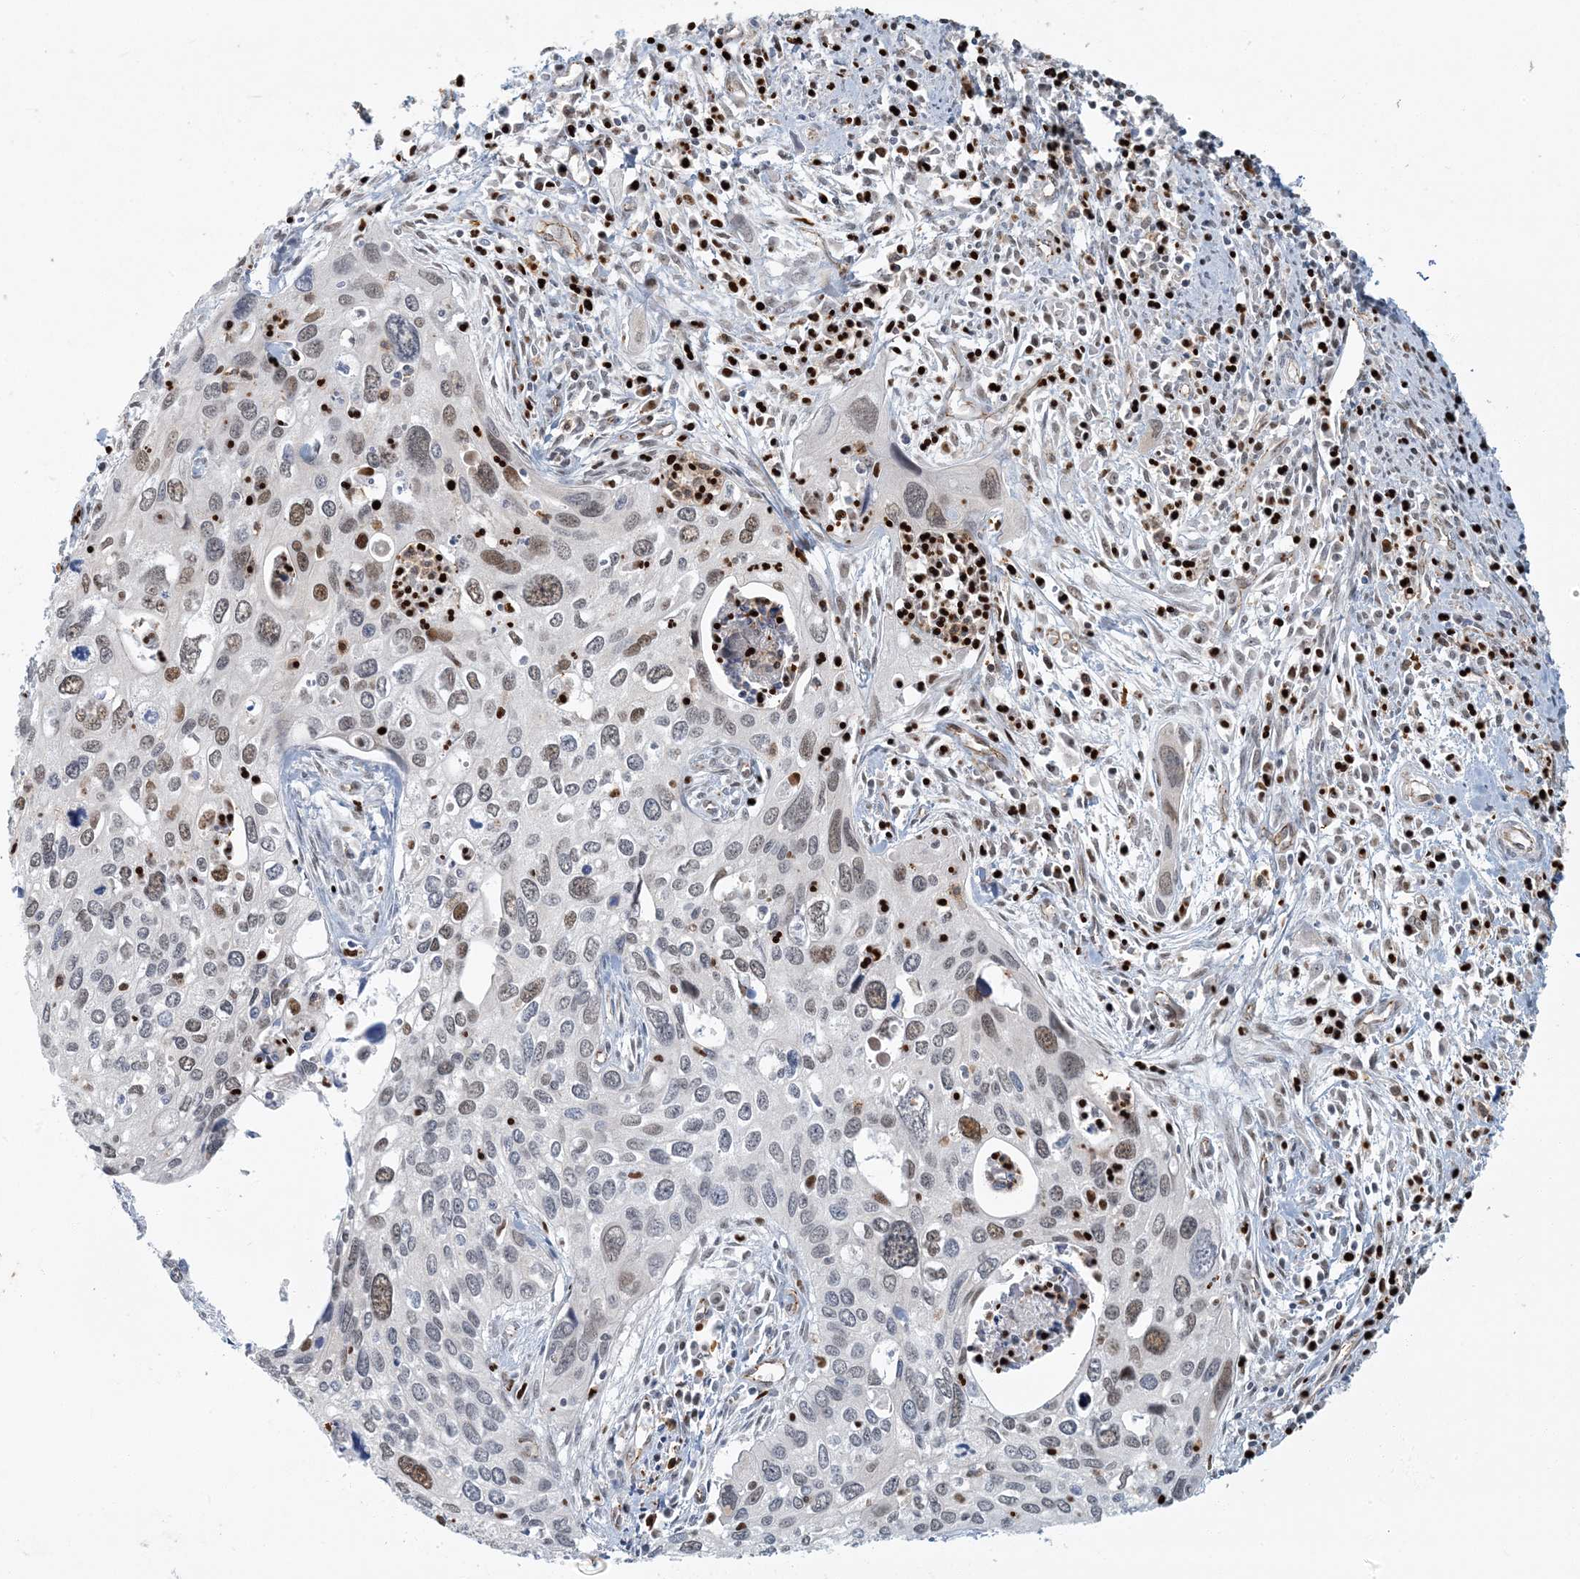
{"staining": {"intensity": "weak", "quantity": "25%-75%", "location": "nuclear"}, "tissue": "cervical cancer", "cell_type": "Tumor cells", "image_type": "cancer", "snomed": [{"axis": "morphology", "description": "Squamous cell carcinoma, NOS"}, {"axis": "topography", "description": "Cervix"}], "caption": "Human cervical cancer stained for a protein (brown) reveals weak nuclear positive staining in approximately 25%-75% of tumor cells.", "gene": "AK9", "patient": {"sex": "female", "age": 55}}